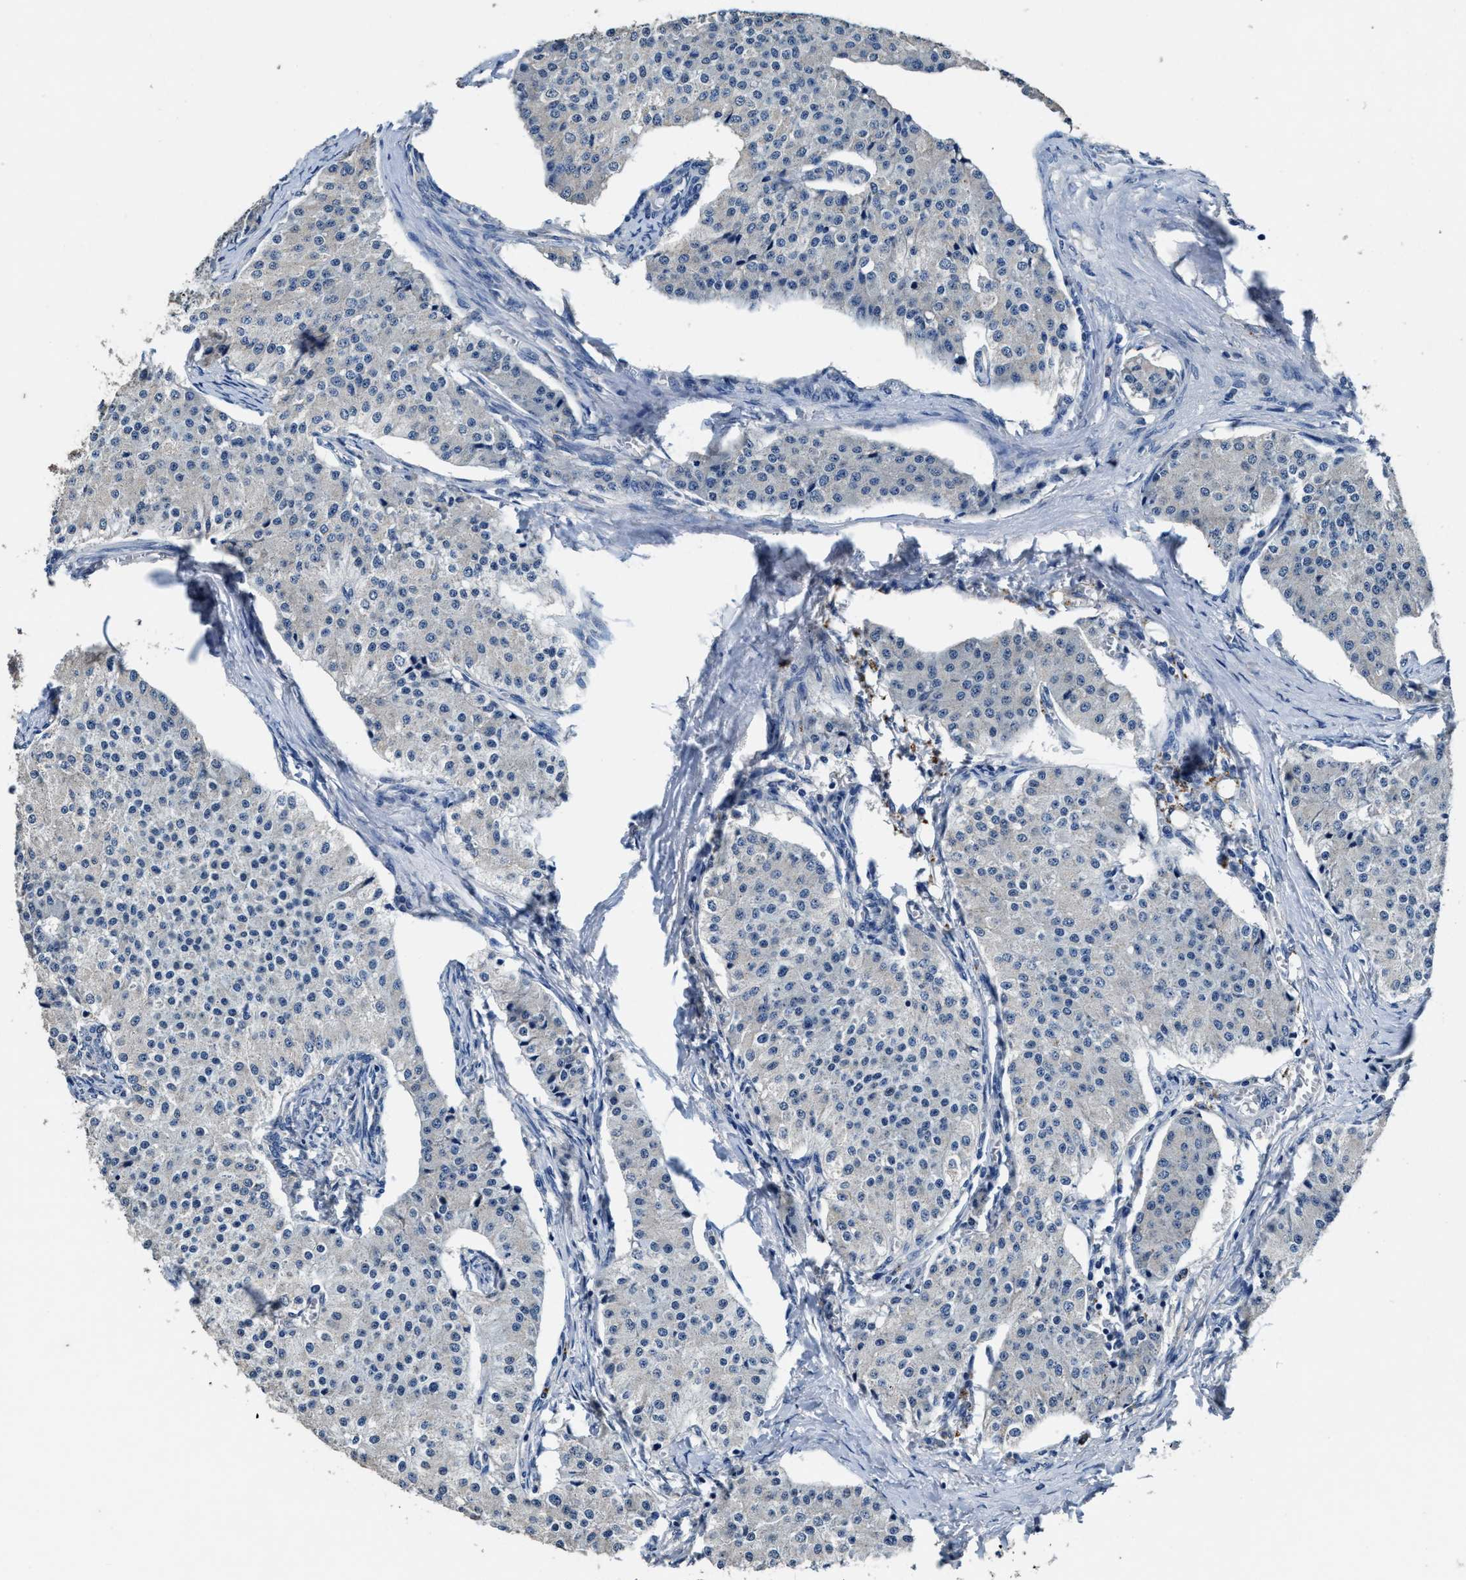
{"staining": {"intensity": "negative", "quantity": "none", "location": "none"}, "tissue": "carcinoid", "cell_type": "Tumor cells", "image_type": "cancer", "snomed": [{"axis": "morphology", "description": "Carcinoid, malignant, NOS"}, {"axis": "topography", "description": "Colon"}], "caption": "Tumor cells show no significant protein staining in carcinoid (malignant).", "gene": "UBR4", "patient": {"sex": "female", "age": 52}}